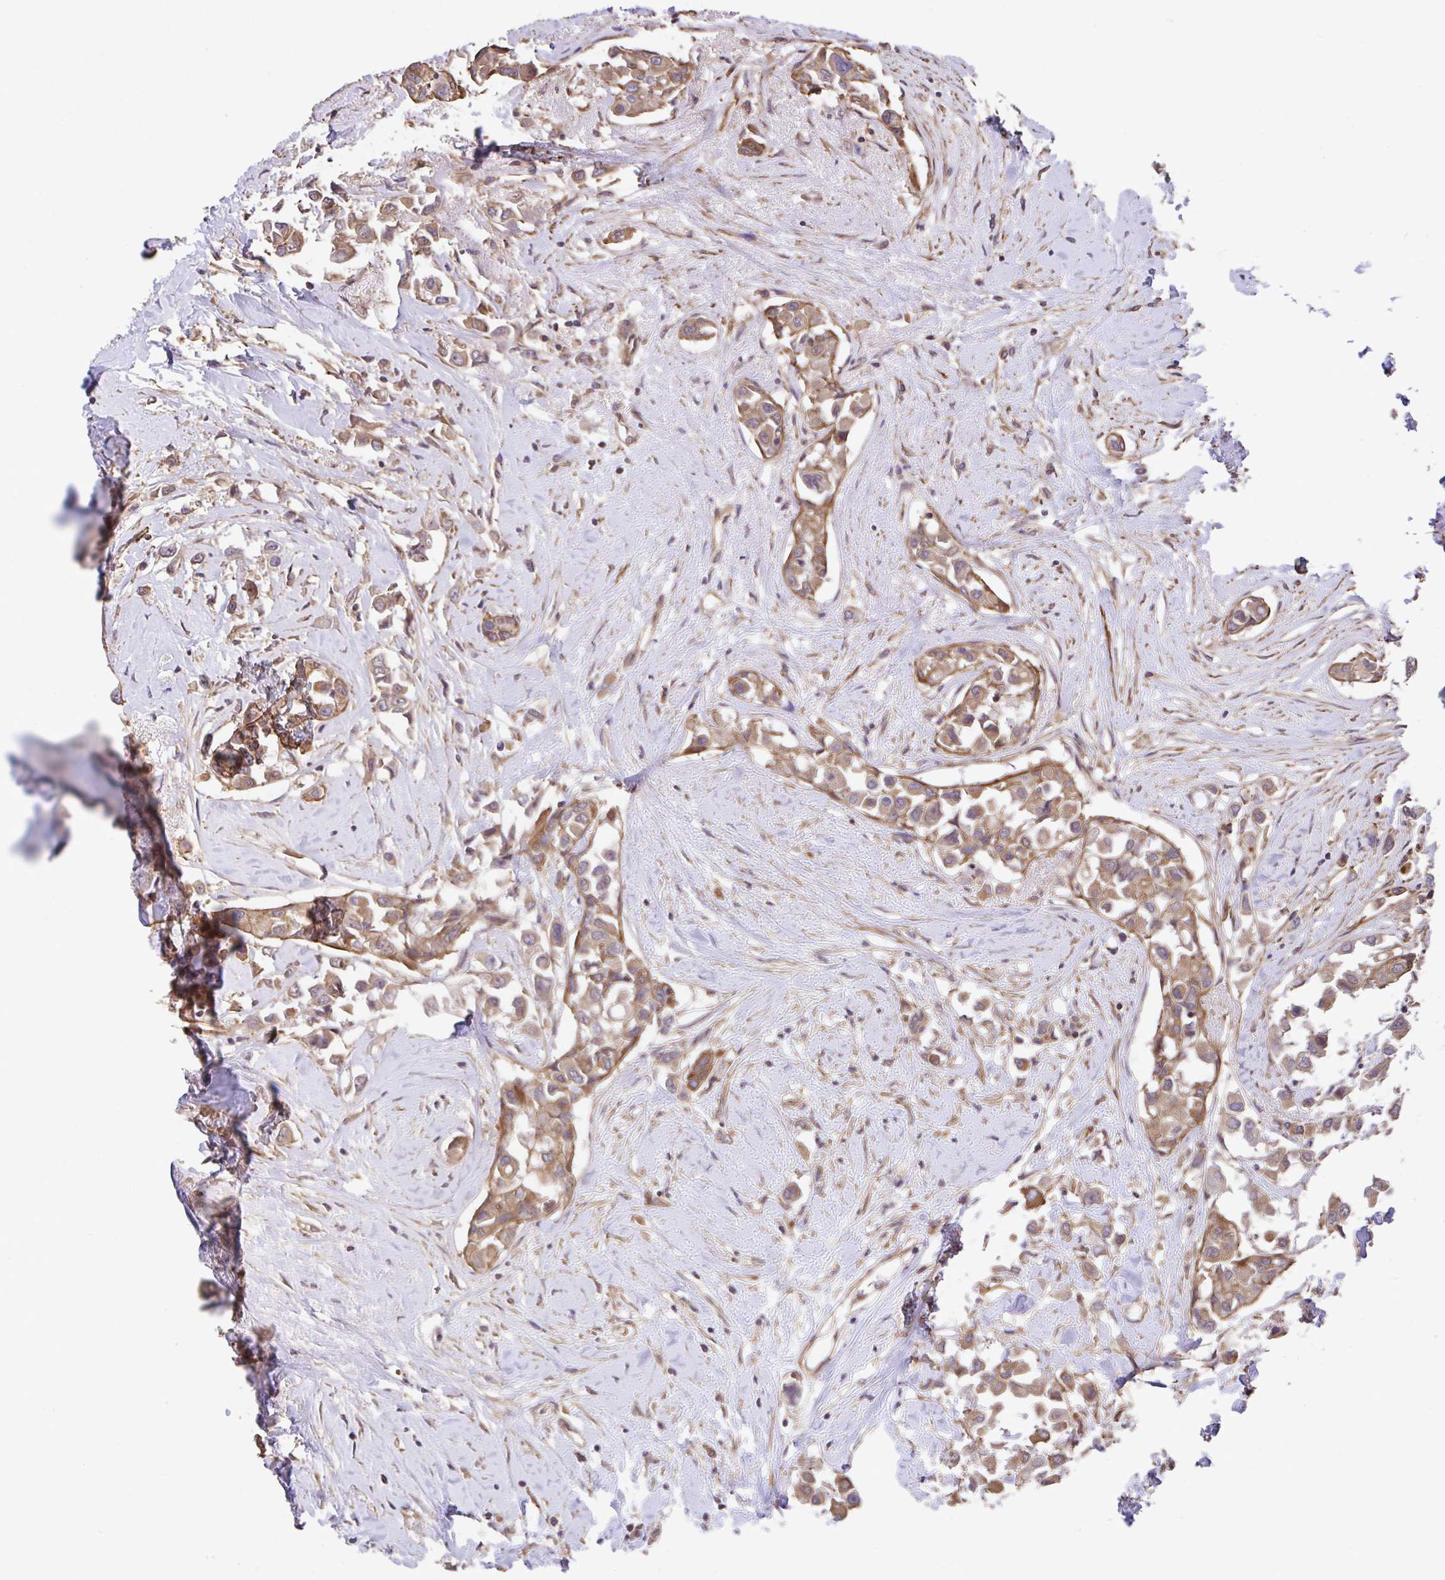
{"staining": {"intensity": "moderate", "quantity": ">75%", "location": "cytoplasmic/membranous"}, "tissue": "breast cancer", "cell_type": "Tumor cells", "image_type": "cancer", "snomed": [{"axis": "morphology", "description": "Duct carcinoma"}, {"axis": "topography", "description": "Breast"}], "caption": "A high-resolution photomicrograph shows IHC staining of breast cancer, which exhibits moderate cytoplasmic/membranous expression in approximately >75% of tumor cells.", "gene": "ZNF696", "patient": {"sex": "female", "age": 61}}